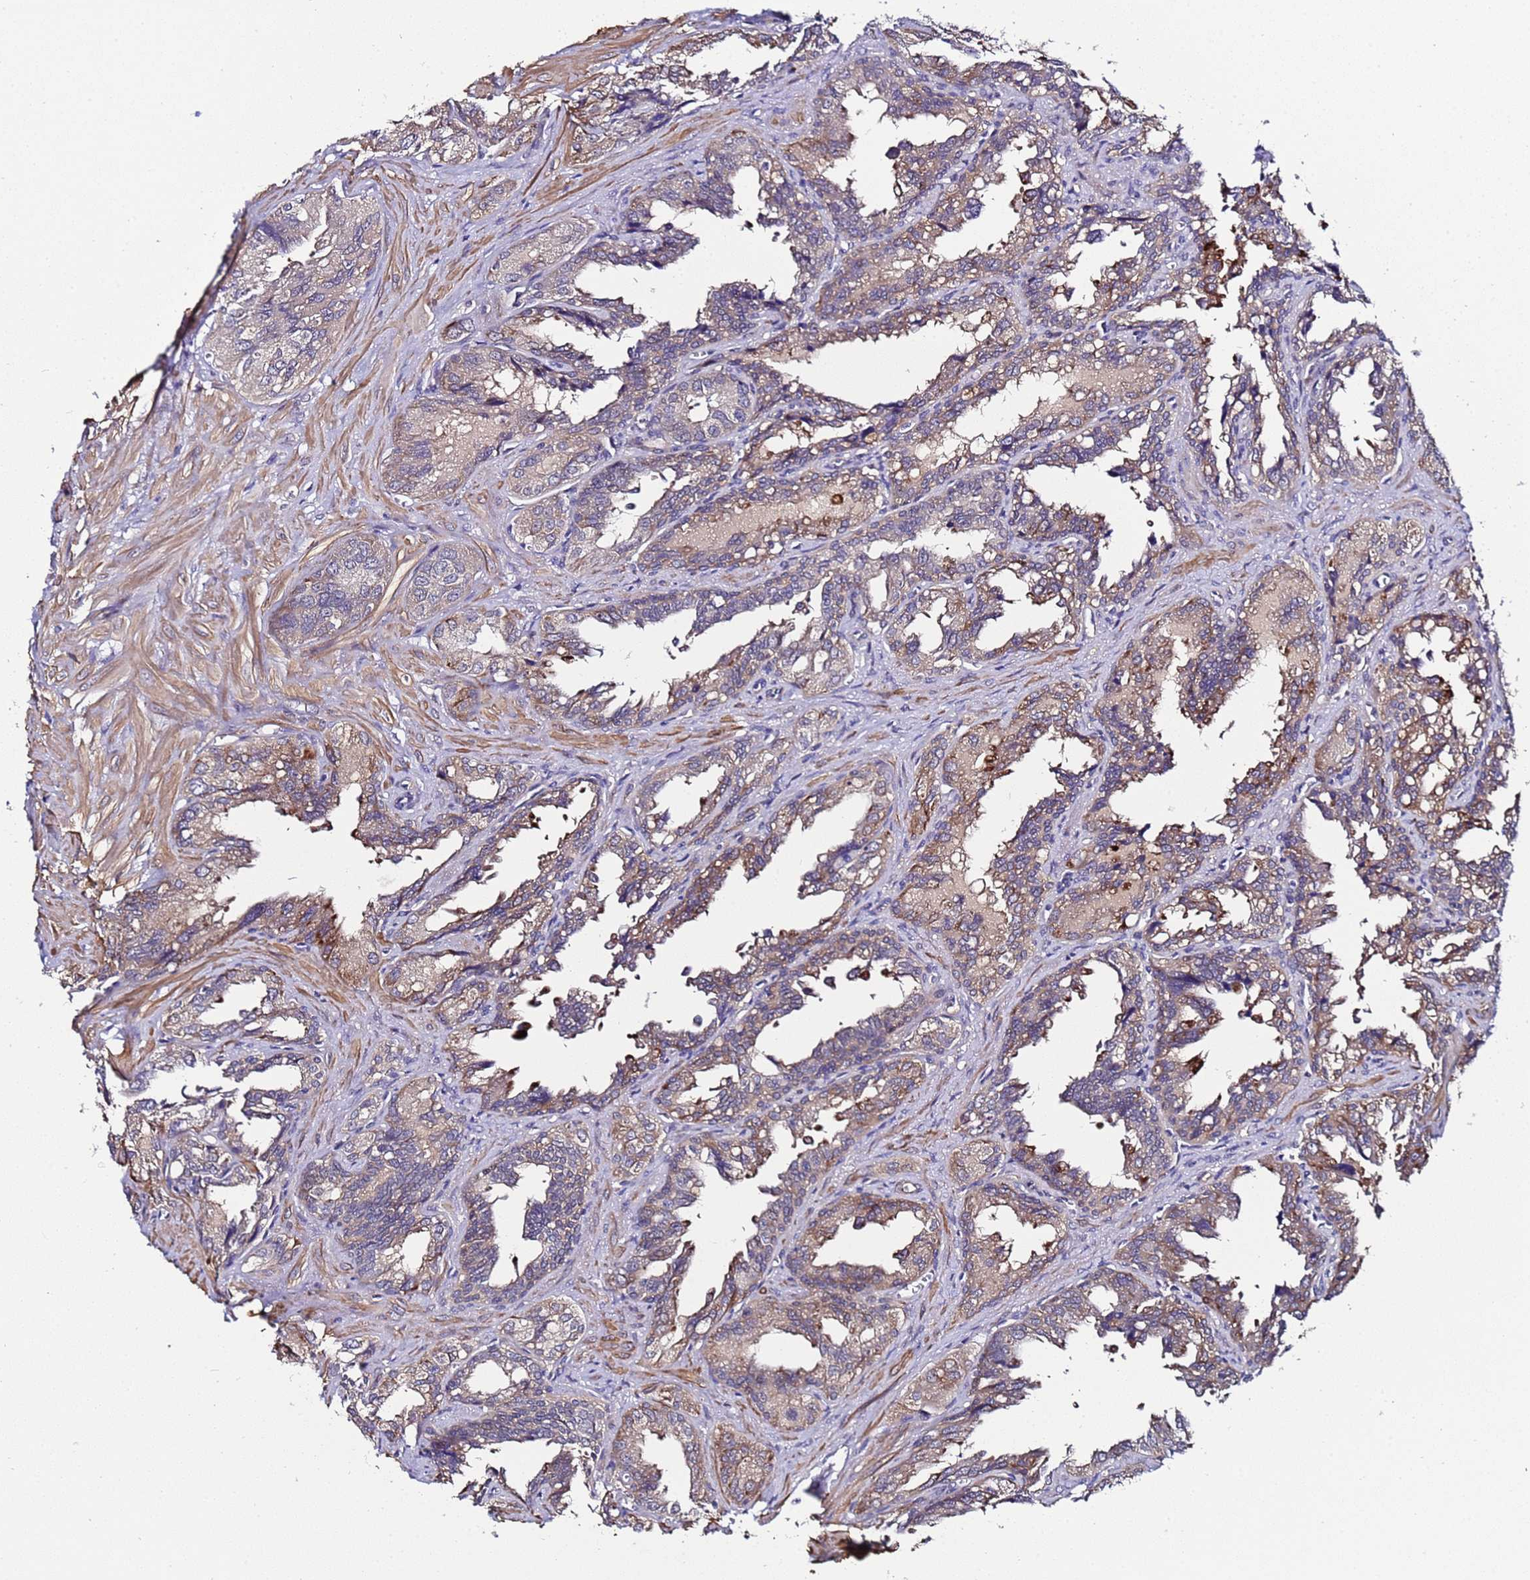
{"staining": {"intensity": "moderate", "quantity": "<25%", "location": "cytoplasmic/membranous,nuclear"}, "tissue": "seminal vesicle", "cell_type": "Glandular cells", "image_type": "normal", "snomed": [{"axis": "morphology", "description": "Normal tissue, NOS"}, {"axis": "topography", "description": "Seminal veicle"}], "caption": "Immunohistochemical staining of normal seminal vesicle demonstrates <25% levels of moderate cytoplasmic/membranous,nuclear protein staining in about <25% of glandular cells.", "gene": "GSTCD", "patient": {"sex": "male", "age": 67}}